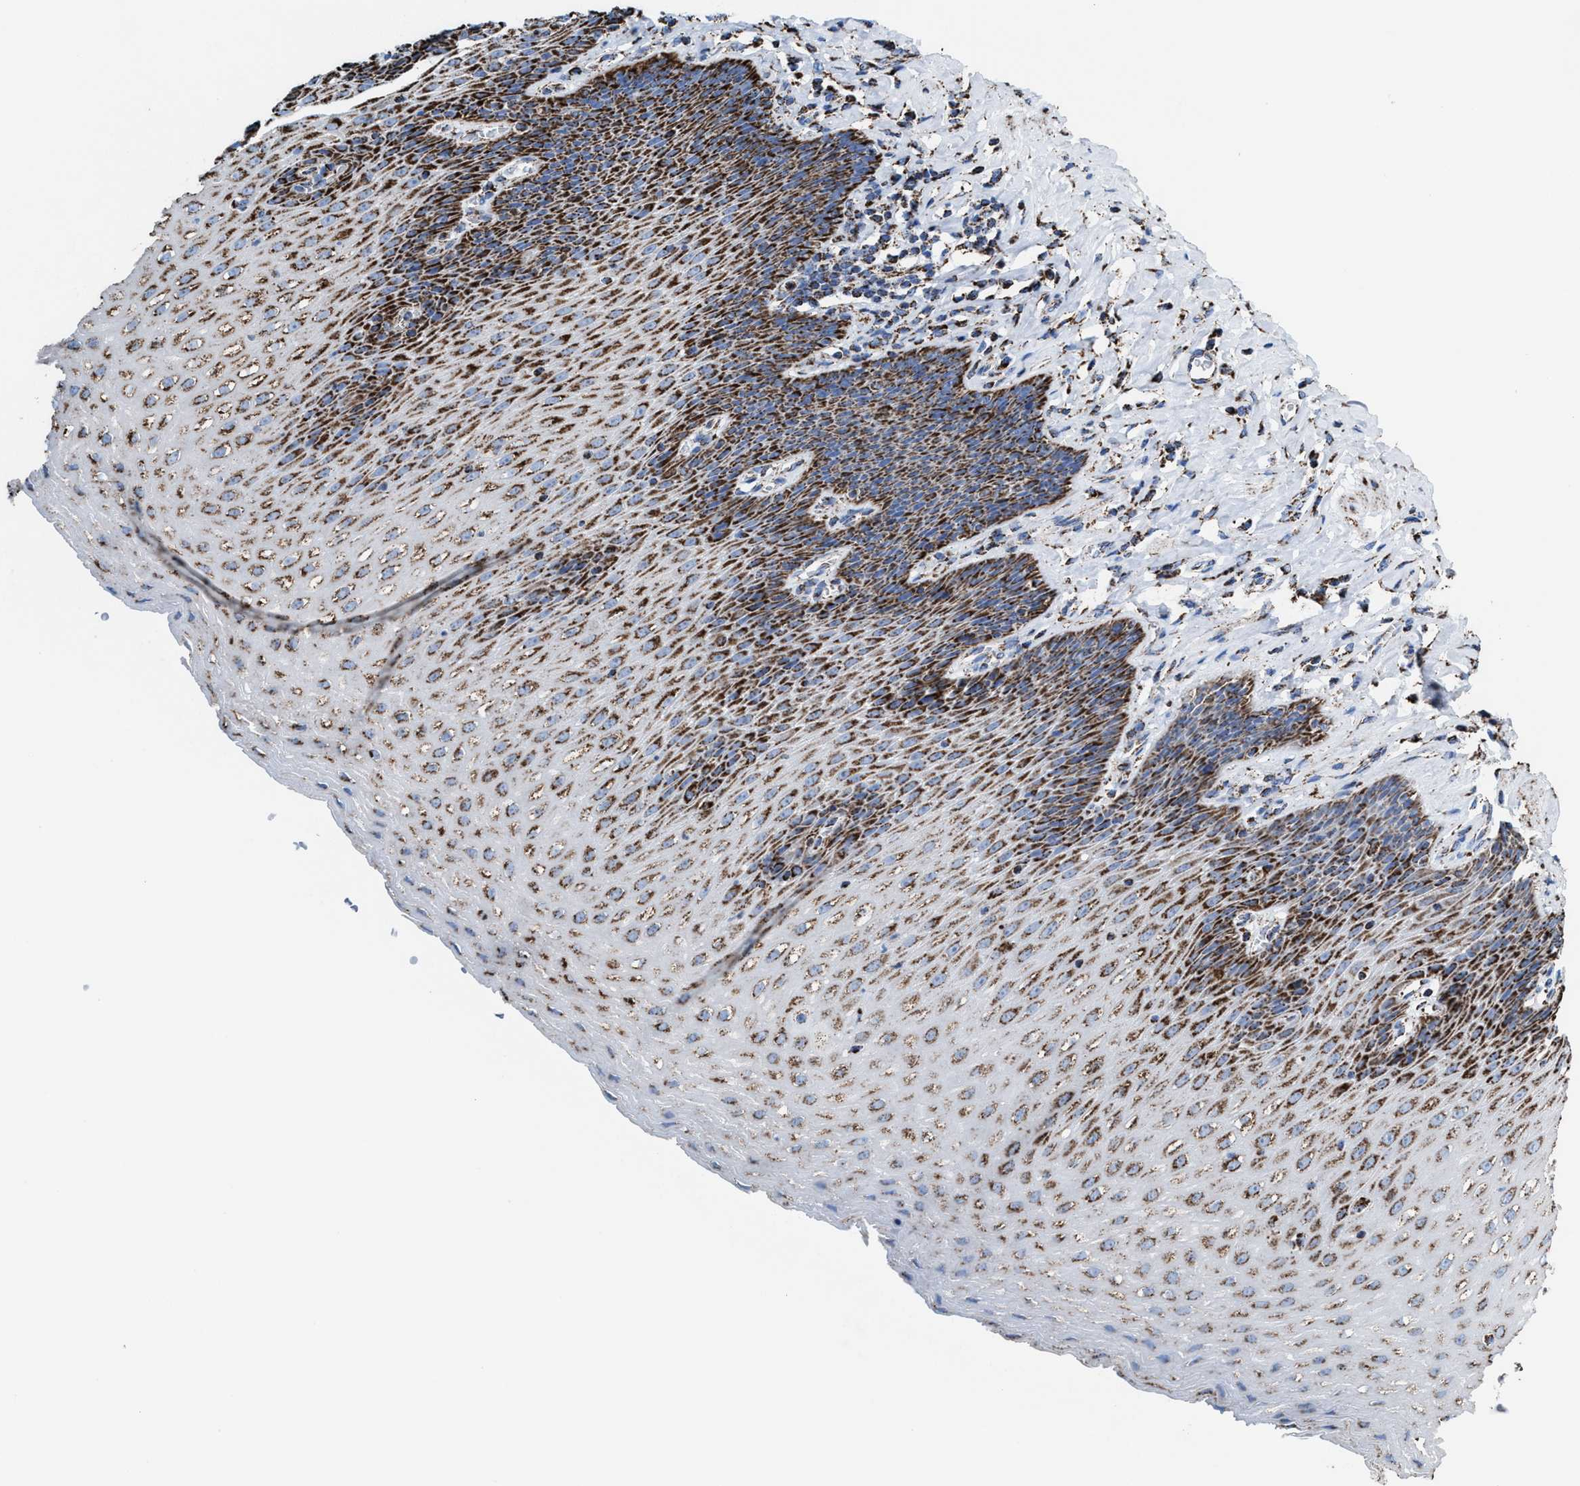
{"staining": {"intensity": "strong", "quantity": ">75%", "location": "cytoplasmic/membranous"}, "tissue": "esophagus", "cell_type": "Squamous epithelial cells", "image_type": "normal", "snomed": [{"axis": "morphology", "description": "Normal tissue, NOS"}, {"axis": "topography", "description": "Esophagus"}], "caption": "Protein expression analysis of unremarkable human esophagus reveals strong cytoplasmic/membranous positivity in about >75% of squamous epithelial cells.", "gene": "ECHS1", "patient": {"sex": "female", "age": 61}}